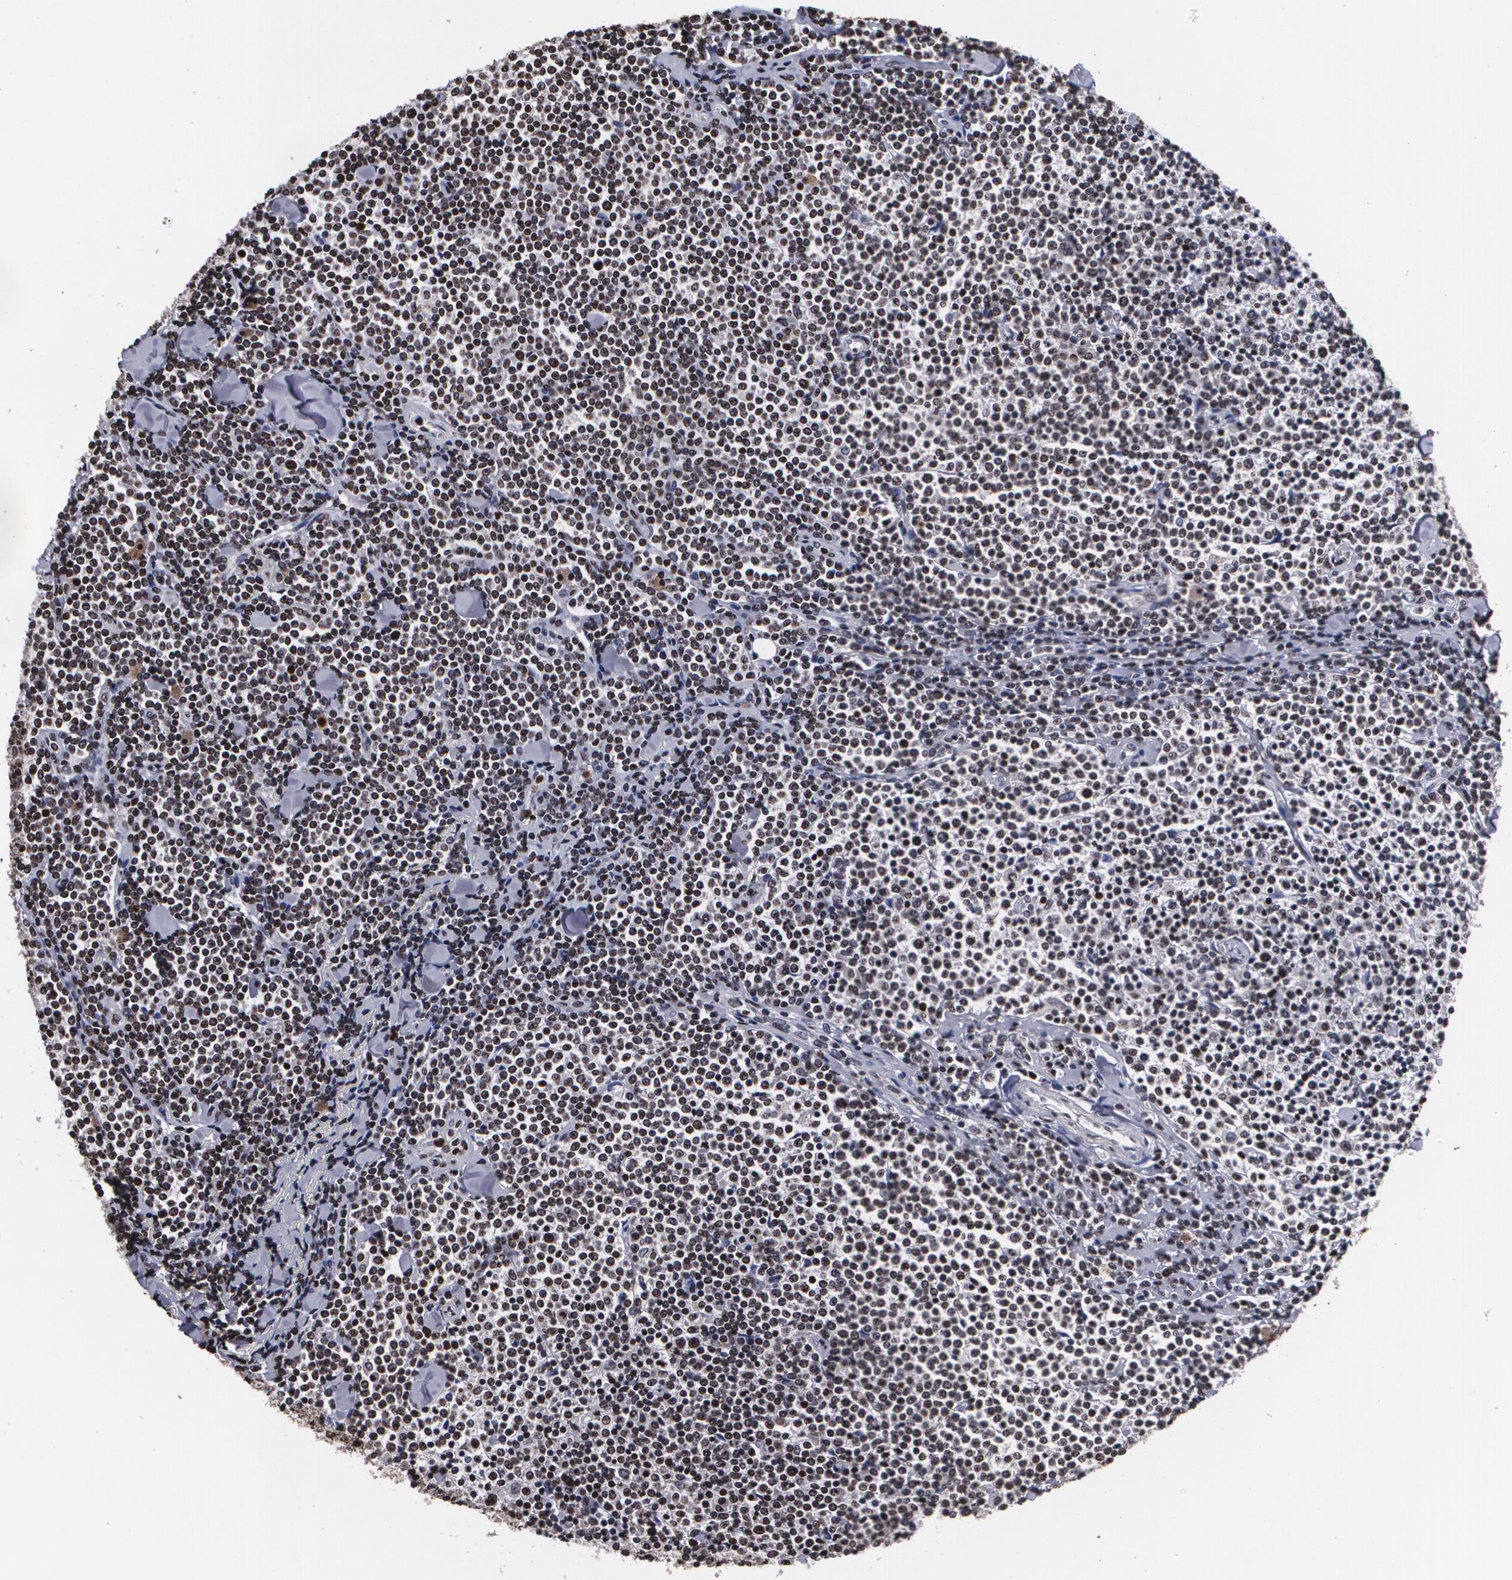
{"staining": {"intensity": "strong", "quantity": ">75%", "location": "nuclear"}, "tissue": "lymphoma", "cell_type": "Tumor cells", "image_type": "cancer", "snomed": [{"axis": "morphology", "description": "Malignant lymphoma, non-Hodgkin's type, Low grade"}, {"axis": "topography", "description": "Soft tissue"}], "caption": "Human lymphoma stained with a brown dye reveals strong nuclear positive positivity in approximately >75% of tumor cells.", "gene": "MVP", "patient": {"sex": "male", "age": 92}}